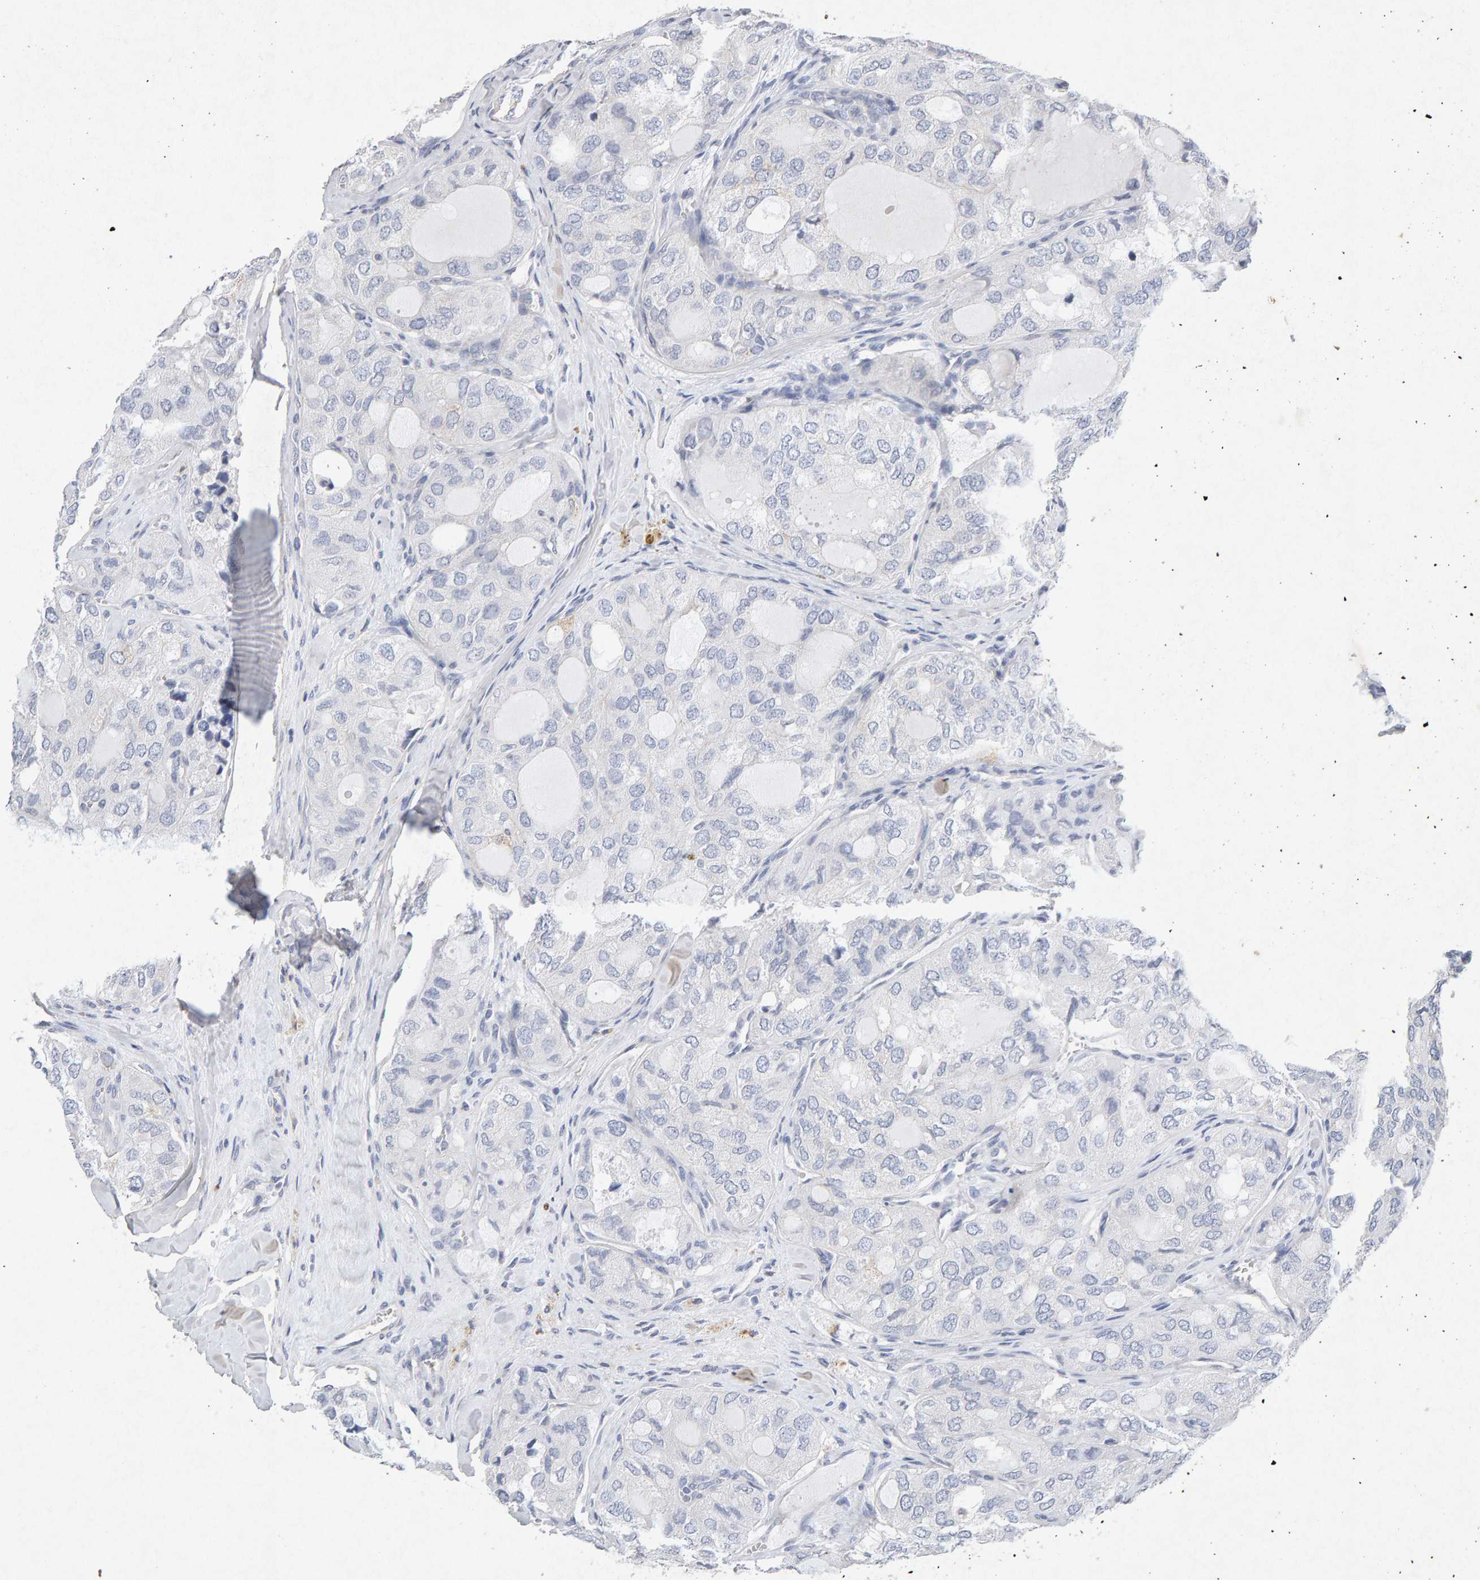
{"staining": {"intensity": "negative", "quantity": "none", "location": "none"}, "tissue": "thyroid cancer", "cell_type": "Tumor cells", "image_type": "cancer", "snomed": [{"axis": "morphology", "description": "Follicular adenoma carcinoma, NOS"}, {"axis": "topography", "description": "Thyroid gland"}], "caption": "DAB immunohistochemical staining of human thyroid cancer (follicular adenoma carcinoma) displays no significant staining in tumor cells.", "gene": "PTPRM", "patient": {"sex": "male", "age": 75}}